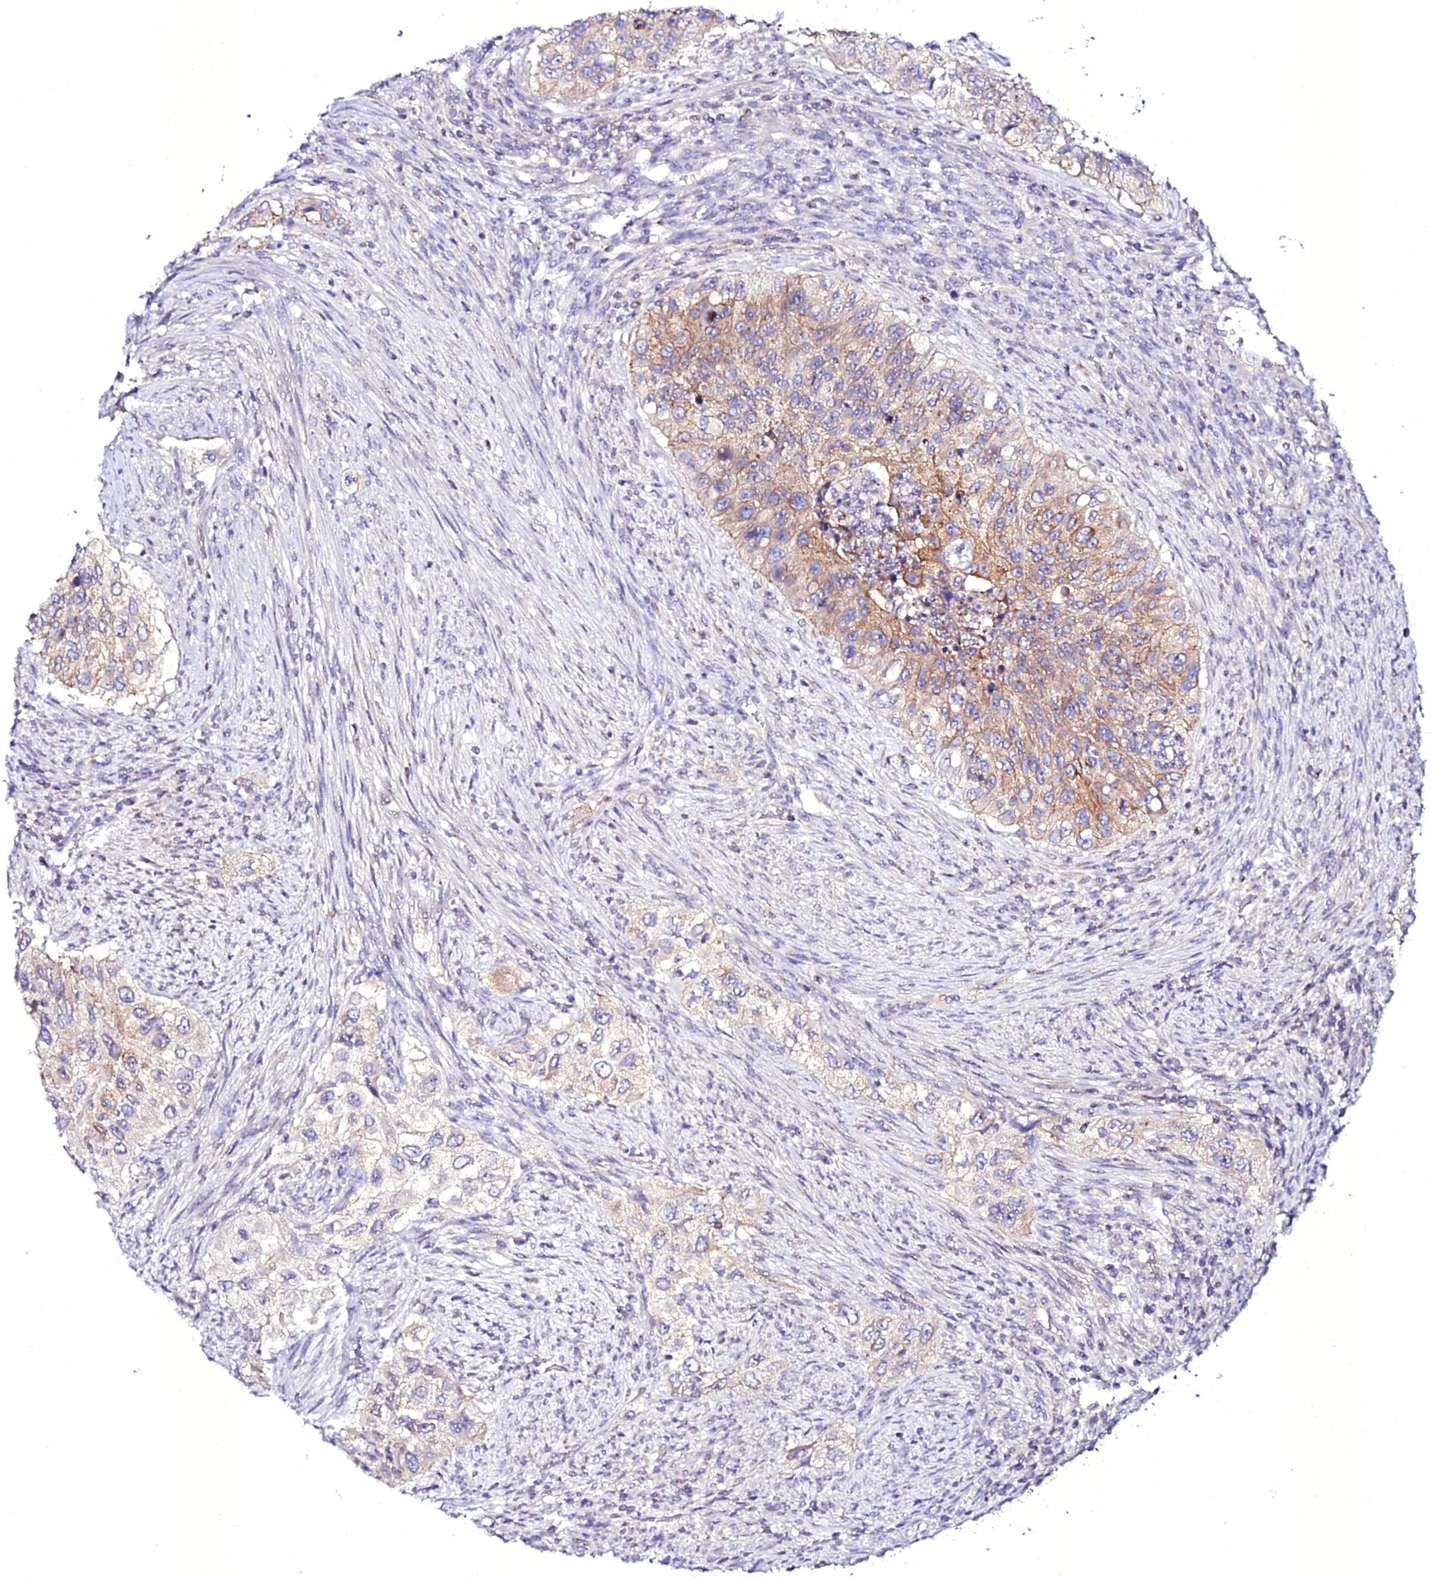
{"staining": {"intensity": "moderate", "quantity": "25%-75%", "location": "cytoplasmic/membranous"}, "tissue": "urothelial cancer", "cell_type": "Tumor cells", "image_type": "cancer", "snomed": [{"axis": "morphology", "description": "Urothelial carcinoma, High grade"}, {"axis": "topography", "description": "Urinary bladder"}], "caption": "Brown immunohistochemical staining in human urothelial cancer exhibits moderate cytoplasmic/membranous staining in about 25%-75% of tumor cells.", "gene": "ATG16L2", "patient": {"sex": "female", "age": 60}}